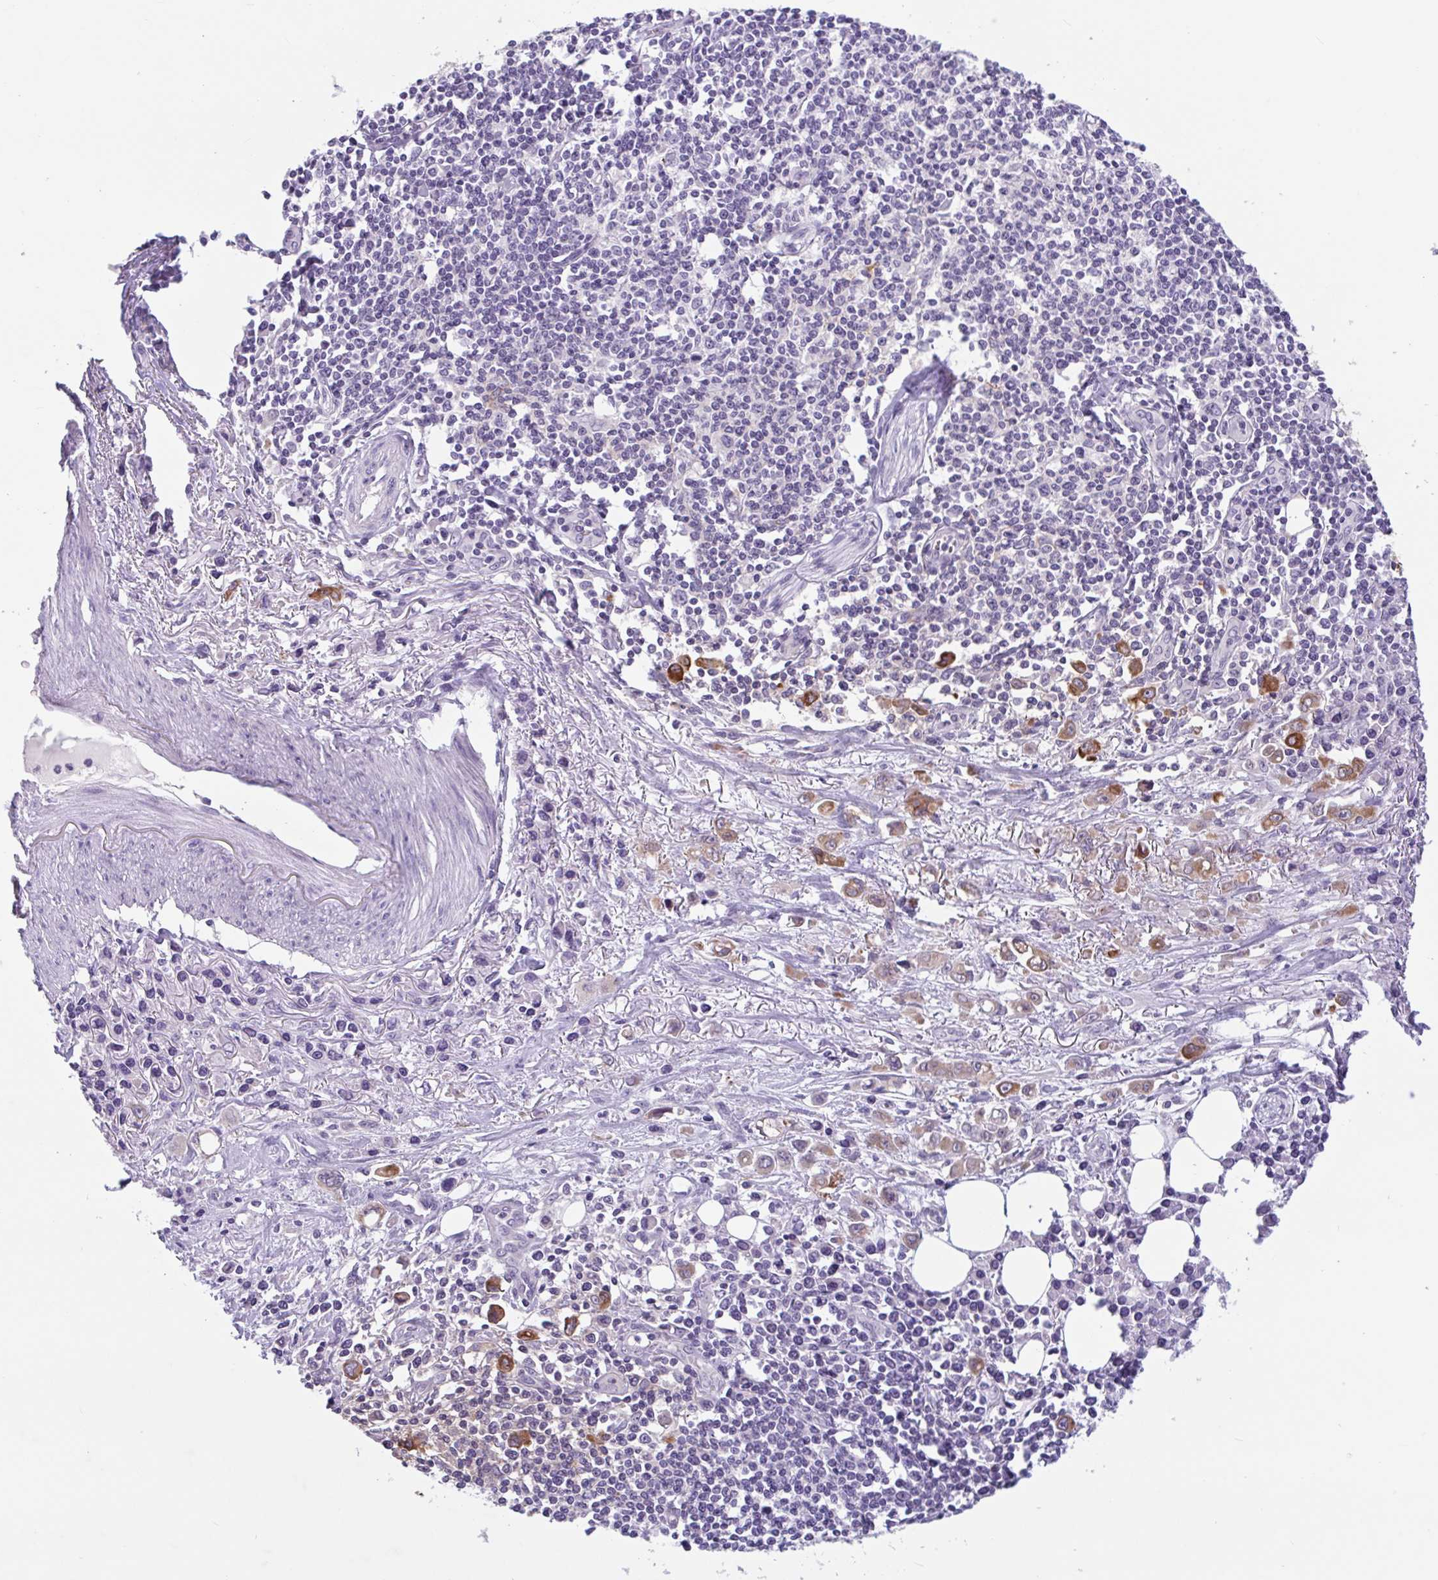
{"staining": {"intensity": "moderate", "quantity": "25%-75%", "location": "cytoplasmic/membranous"}, "tissue": "stomach cancer", "cell_type": "Tumor cells", "image_type": "cancer", "snomed": [{"axis": "morphology", "description": "Adenocarcinoma, NOS"}, {"axis": "topography", "description": "Stomach, upper"}], "caption": "Immunohistochemical staining of human stomach cancer reveals medium levels of moderate cytoplasmic/membranous protein positivity in approximately 25%-75% of tumor cells.", "gene": "CTSE", "patient": {"sex": "male", "age": 75}}